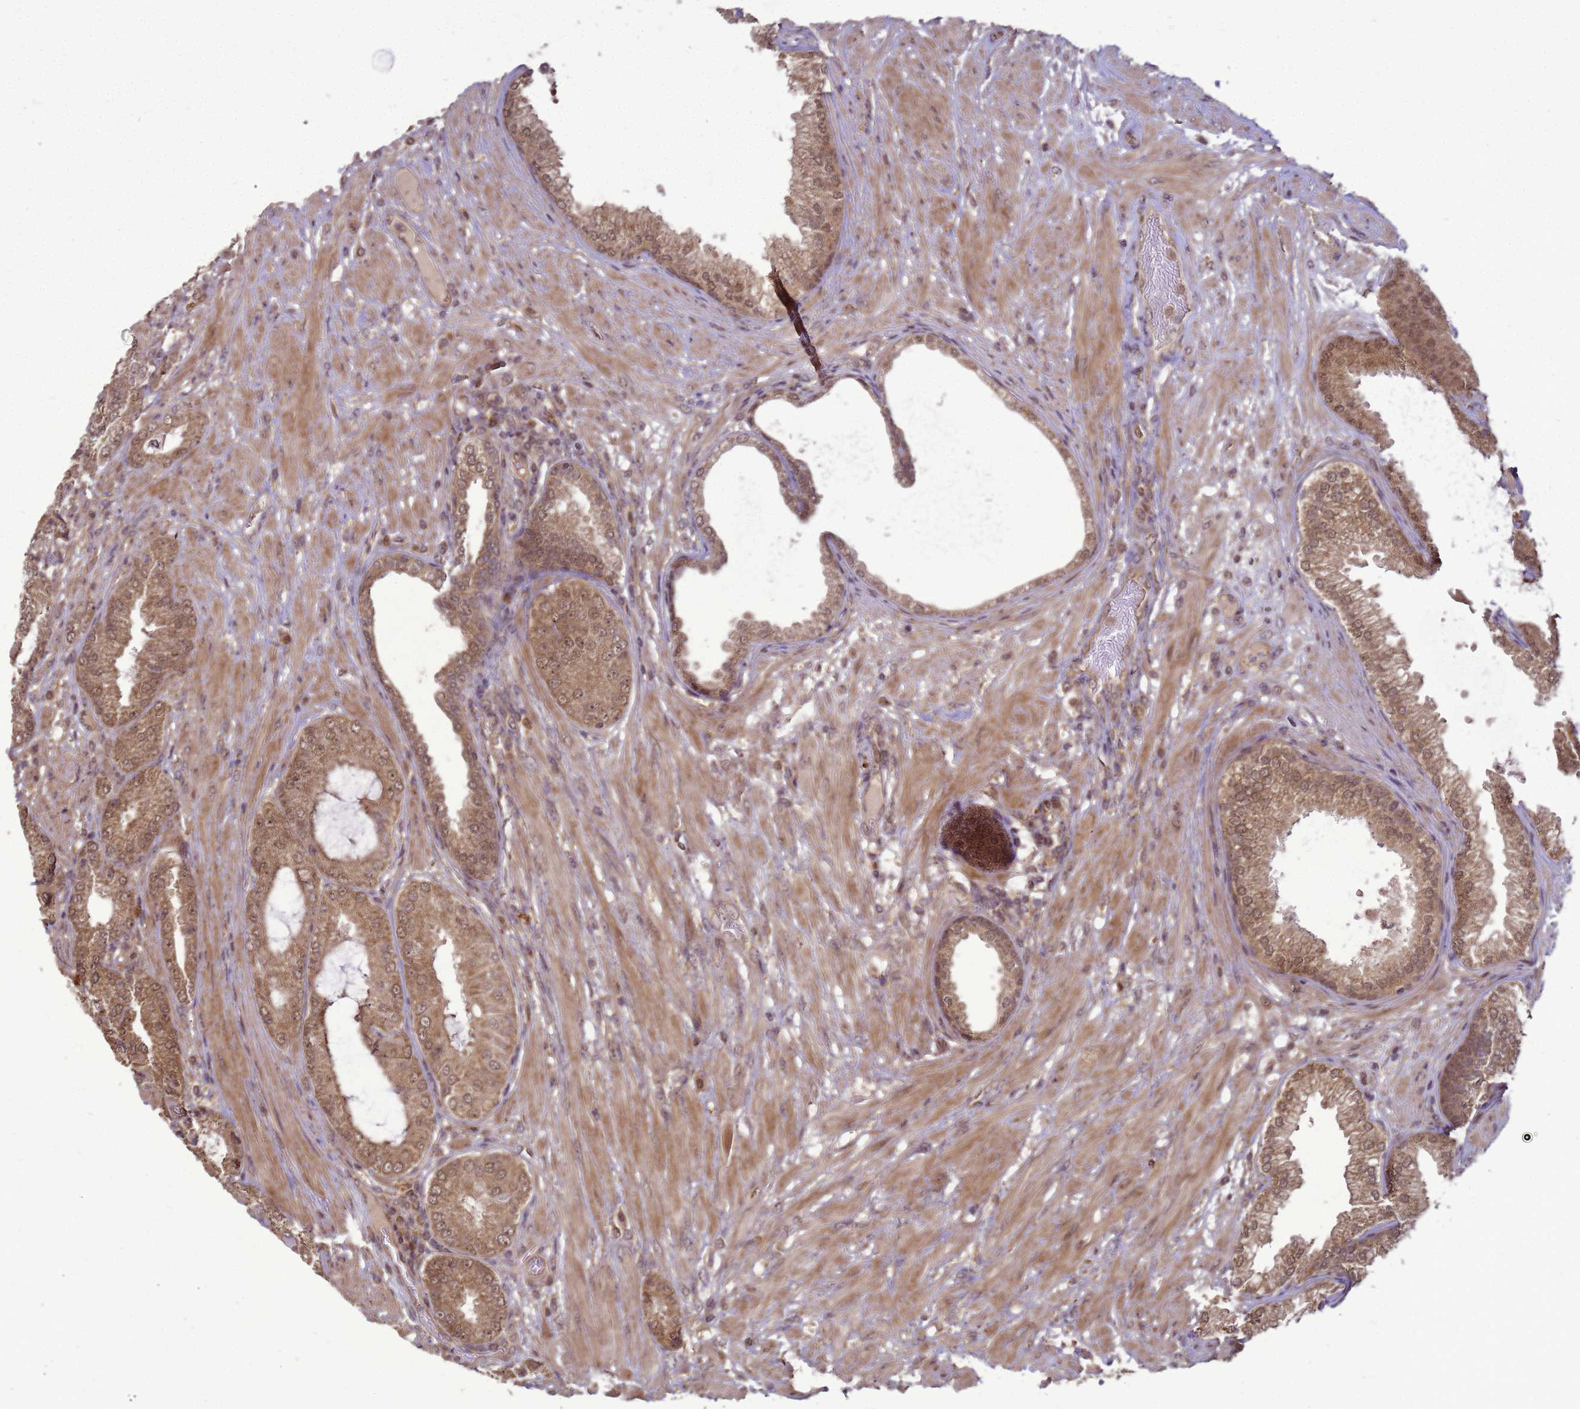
{"staining": {"intensity": "moderate", "quantity": ">75%", "location": "cytoplasmic/membranous,nuclear"}, "tissue": "prostate cancer", "cell_type": "Tumor cells", "image_type": "cancer", "snomed": [{"axis": "morphology", "description": "Adenocarcinoma, High grade"}, {"axis": "topography", "description": "Prostate"}], "caption": "Tumor cells show medium levels of moderate cytoplasmic/membranous and nuclear positivity in about >75% of cells in prostate adenocarcinoma (high-grade). (Brightfield microscopy of DAB IHC at high magnification).", "gene": "CRBN", "patient": {"sex": "male", "age": 71}}